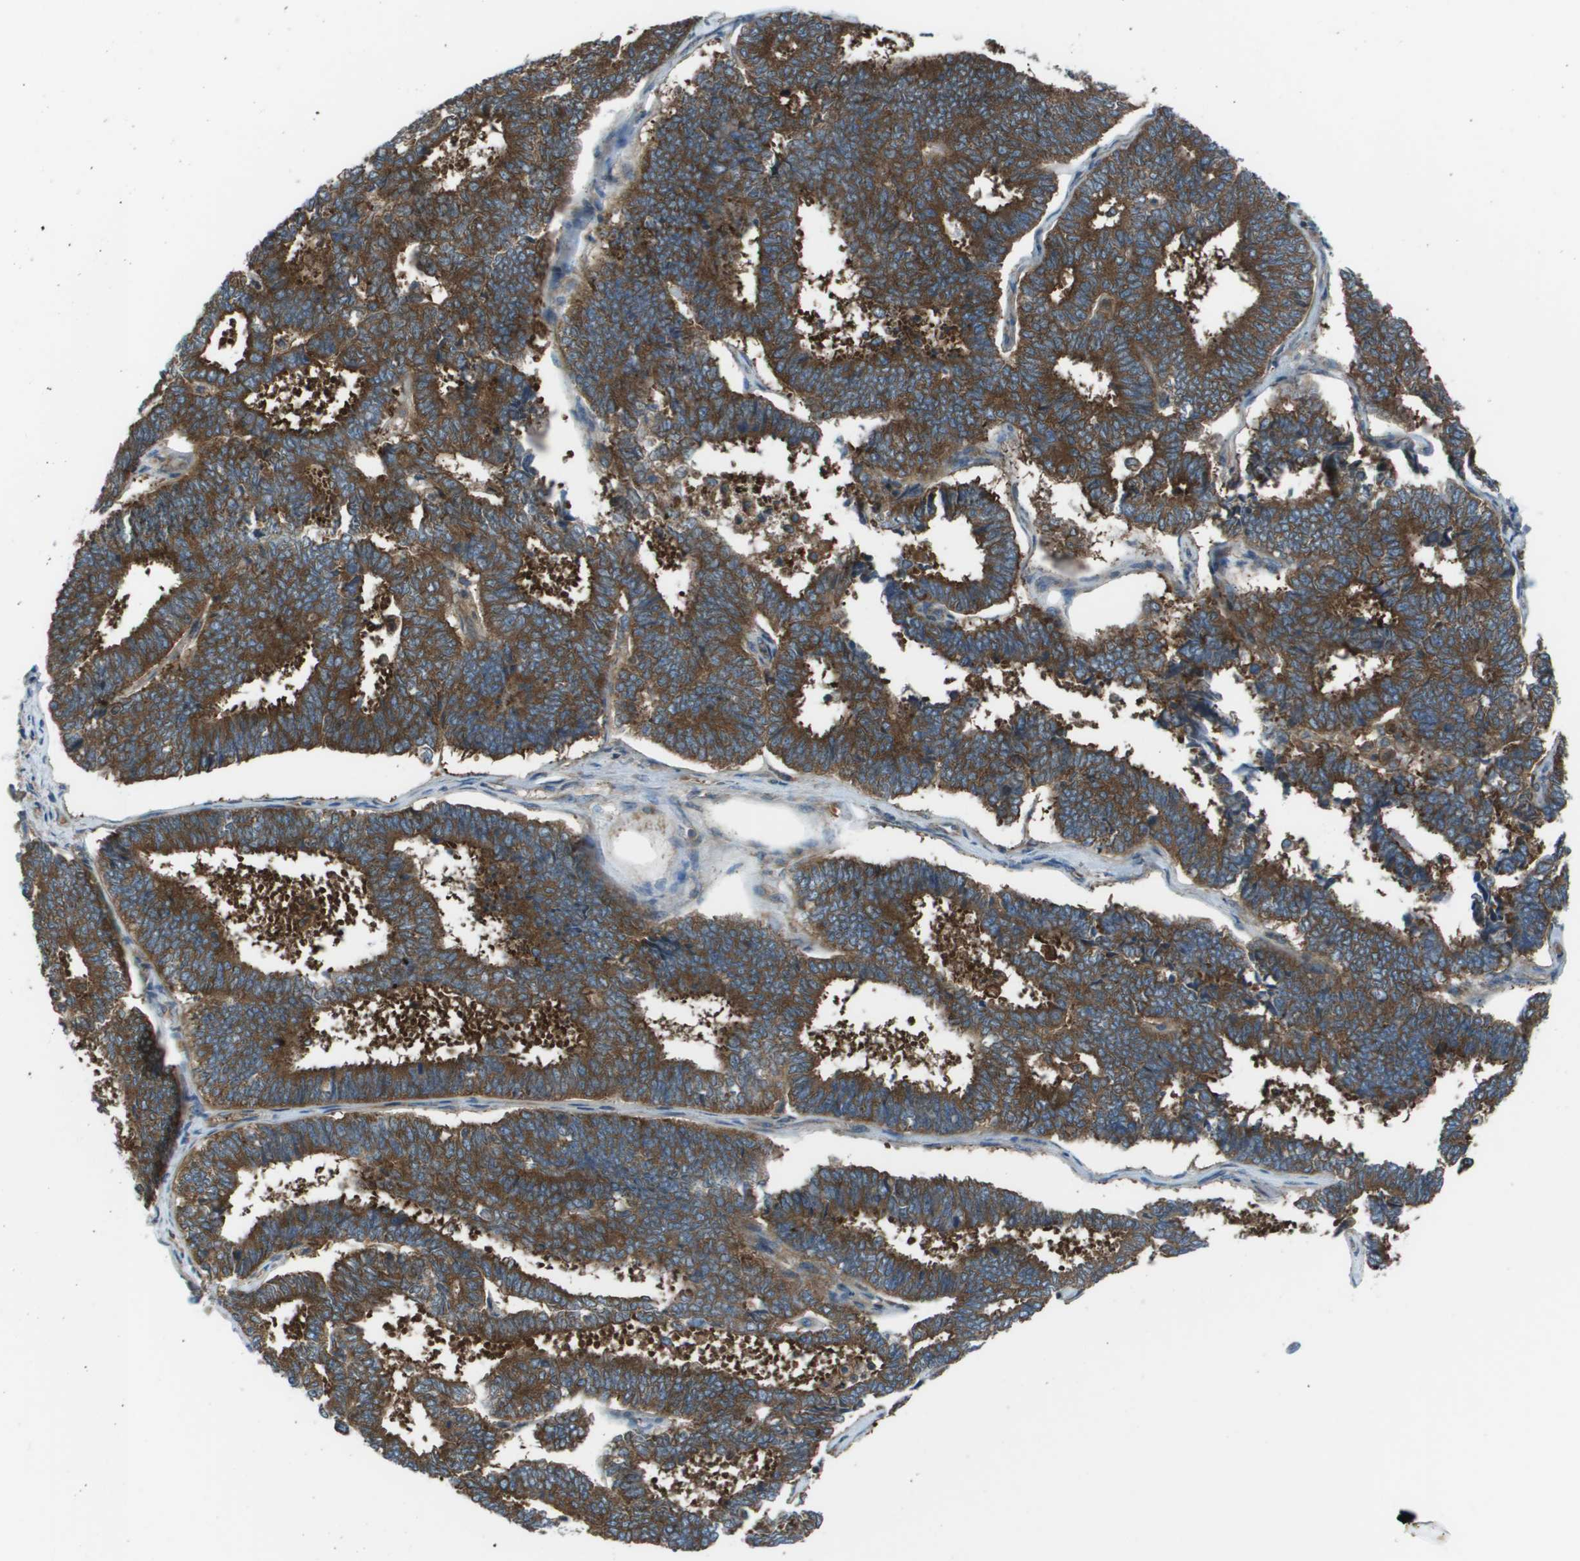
{"staining": {"intensity": "strong", "quantity": ">75%", "location": "cytoplasmic/membranous"}, "tissue": "endometrial cancer", "cell_type": "Tumor cells", "image_type": "cancer", "snomed": [{"axis": "morphology", "description": "Adenocarcinoma, NOS"}, {"axis": "topography", "description": "Endometrium"}], "caption": "A brown stain highlights strong cytoplasmic/membranous expression of a protein in endometrial cancer (adenocarcinoma) tumor cells. The protein of interest is shown in brown color, while the nuclei are stained blue.", "gene": "EIF3B", "patient": {"sex": "female", "age": 70}}